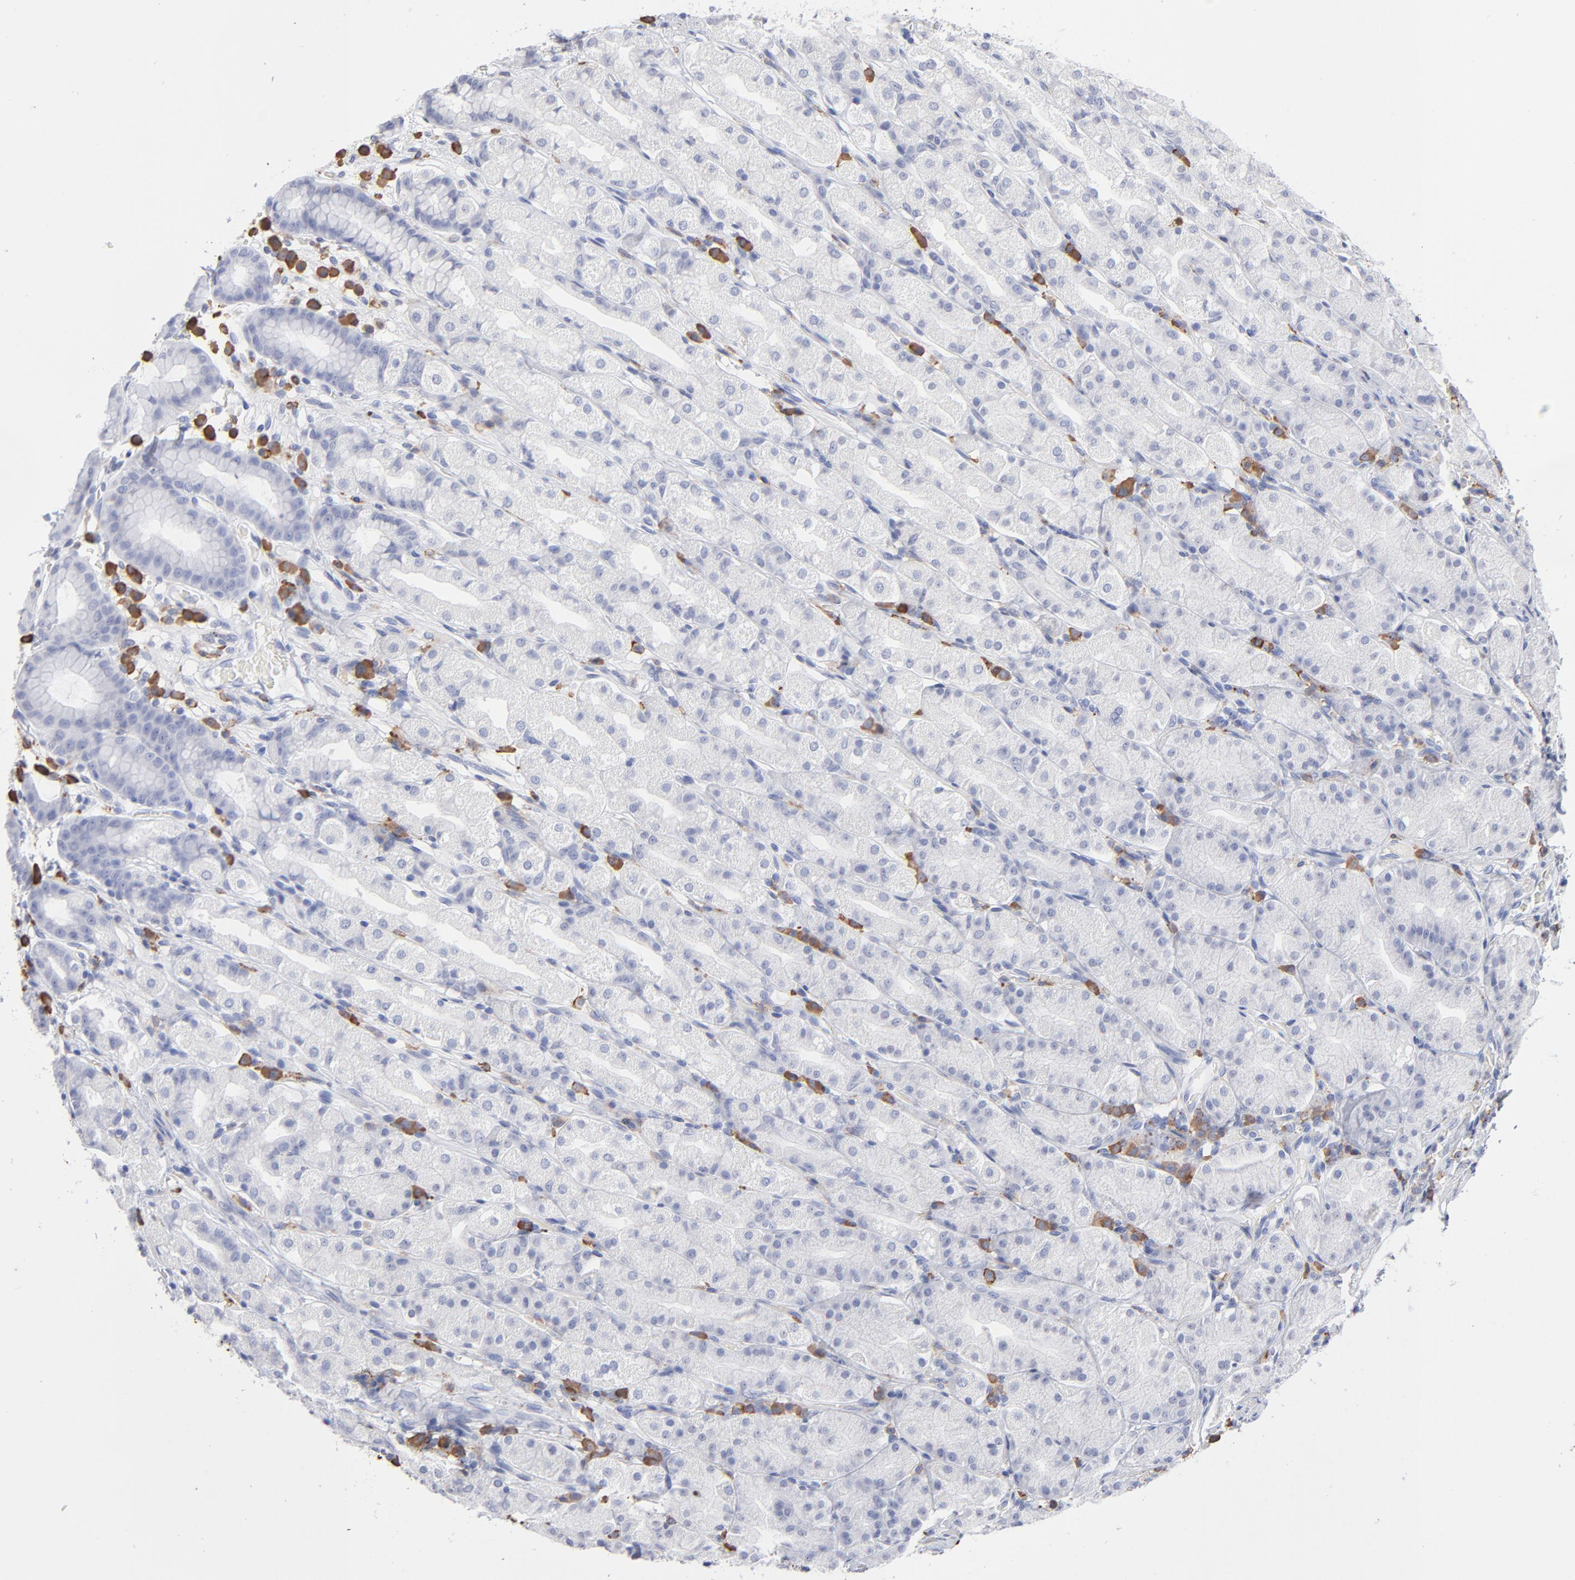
{"staining": {"intensity": "negative", "quantity": "none", "location": "none"}, "tissue": "stomach", "cell_type": "Glandular cells", "image_type": "normal", "snomed": [{"axis": "morphology", "description": "Normal tissue, NOS"}, {"axis": "topography", "description": "Stomach, upper"}], "caption": "Unremarkable stomach was stained to show a protein in brown. There is no significant expression in glandular cells.", "gene": "LAT2", "patient": {"sex": "male", "age": 68}}